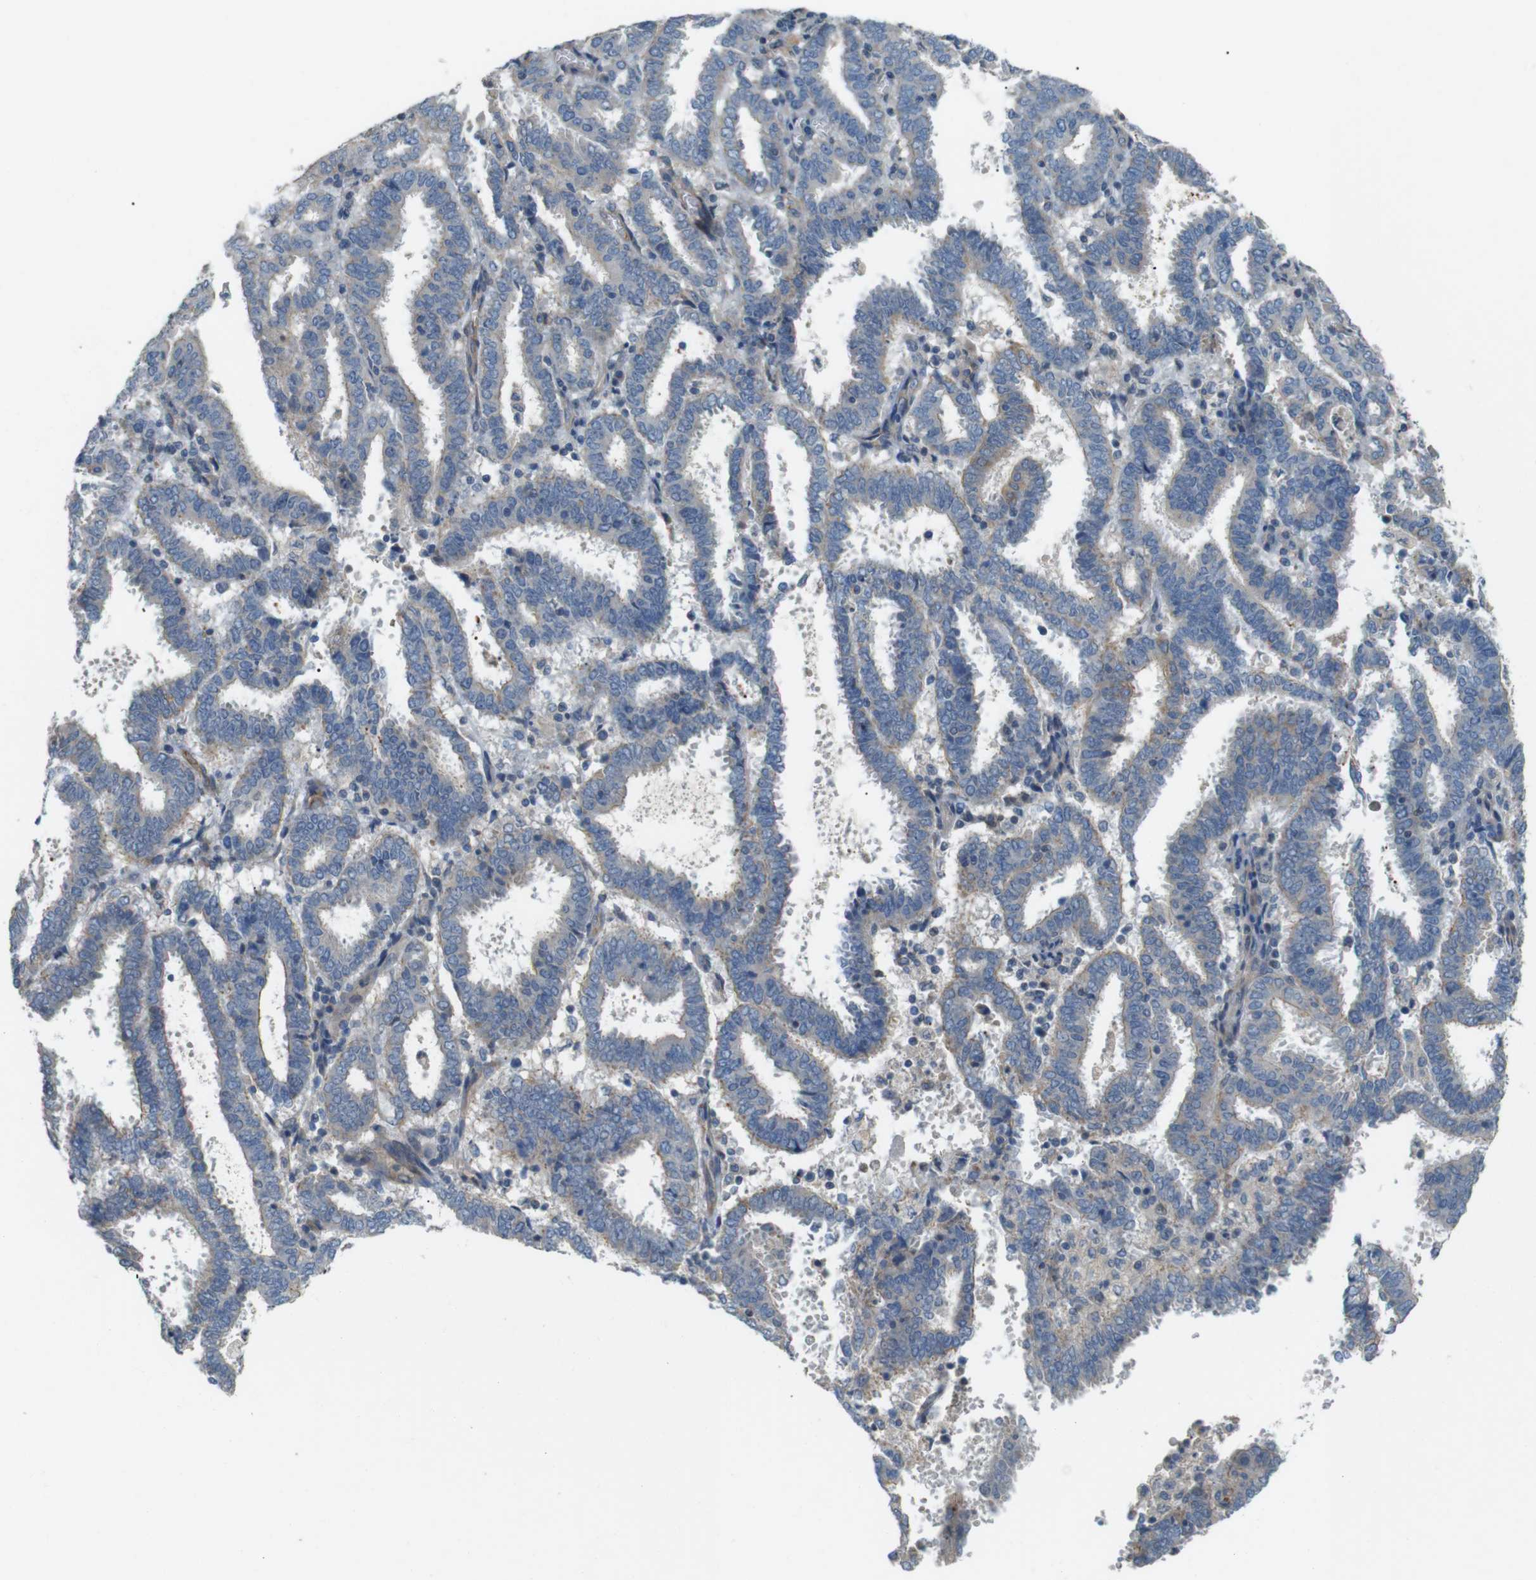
{"staining": {"intensity": "weak", "quantity": "25%-75%", "location": "cytoplasmic/membranous"}, "tissue": "endometrial cancer", "cell_type": "Tumor cells", "image_type": "cancer", "snomed": [{"axis": "morphology", "description": "Adenocarcinoma, NOS"}, {"axis": "topography", "description": "Uterus"}], "caption": "Endometrial adenocarcinoma stained with a brown dye demonstrates weak cytoplasmic/membranous positive expression in approximately 25%-75% of tumor cells.", "gene": "BVES", "patient": {"sex": "female", "age": 83}}